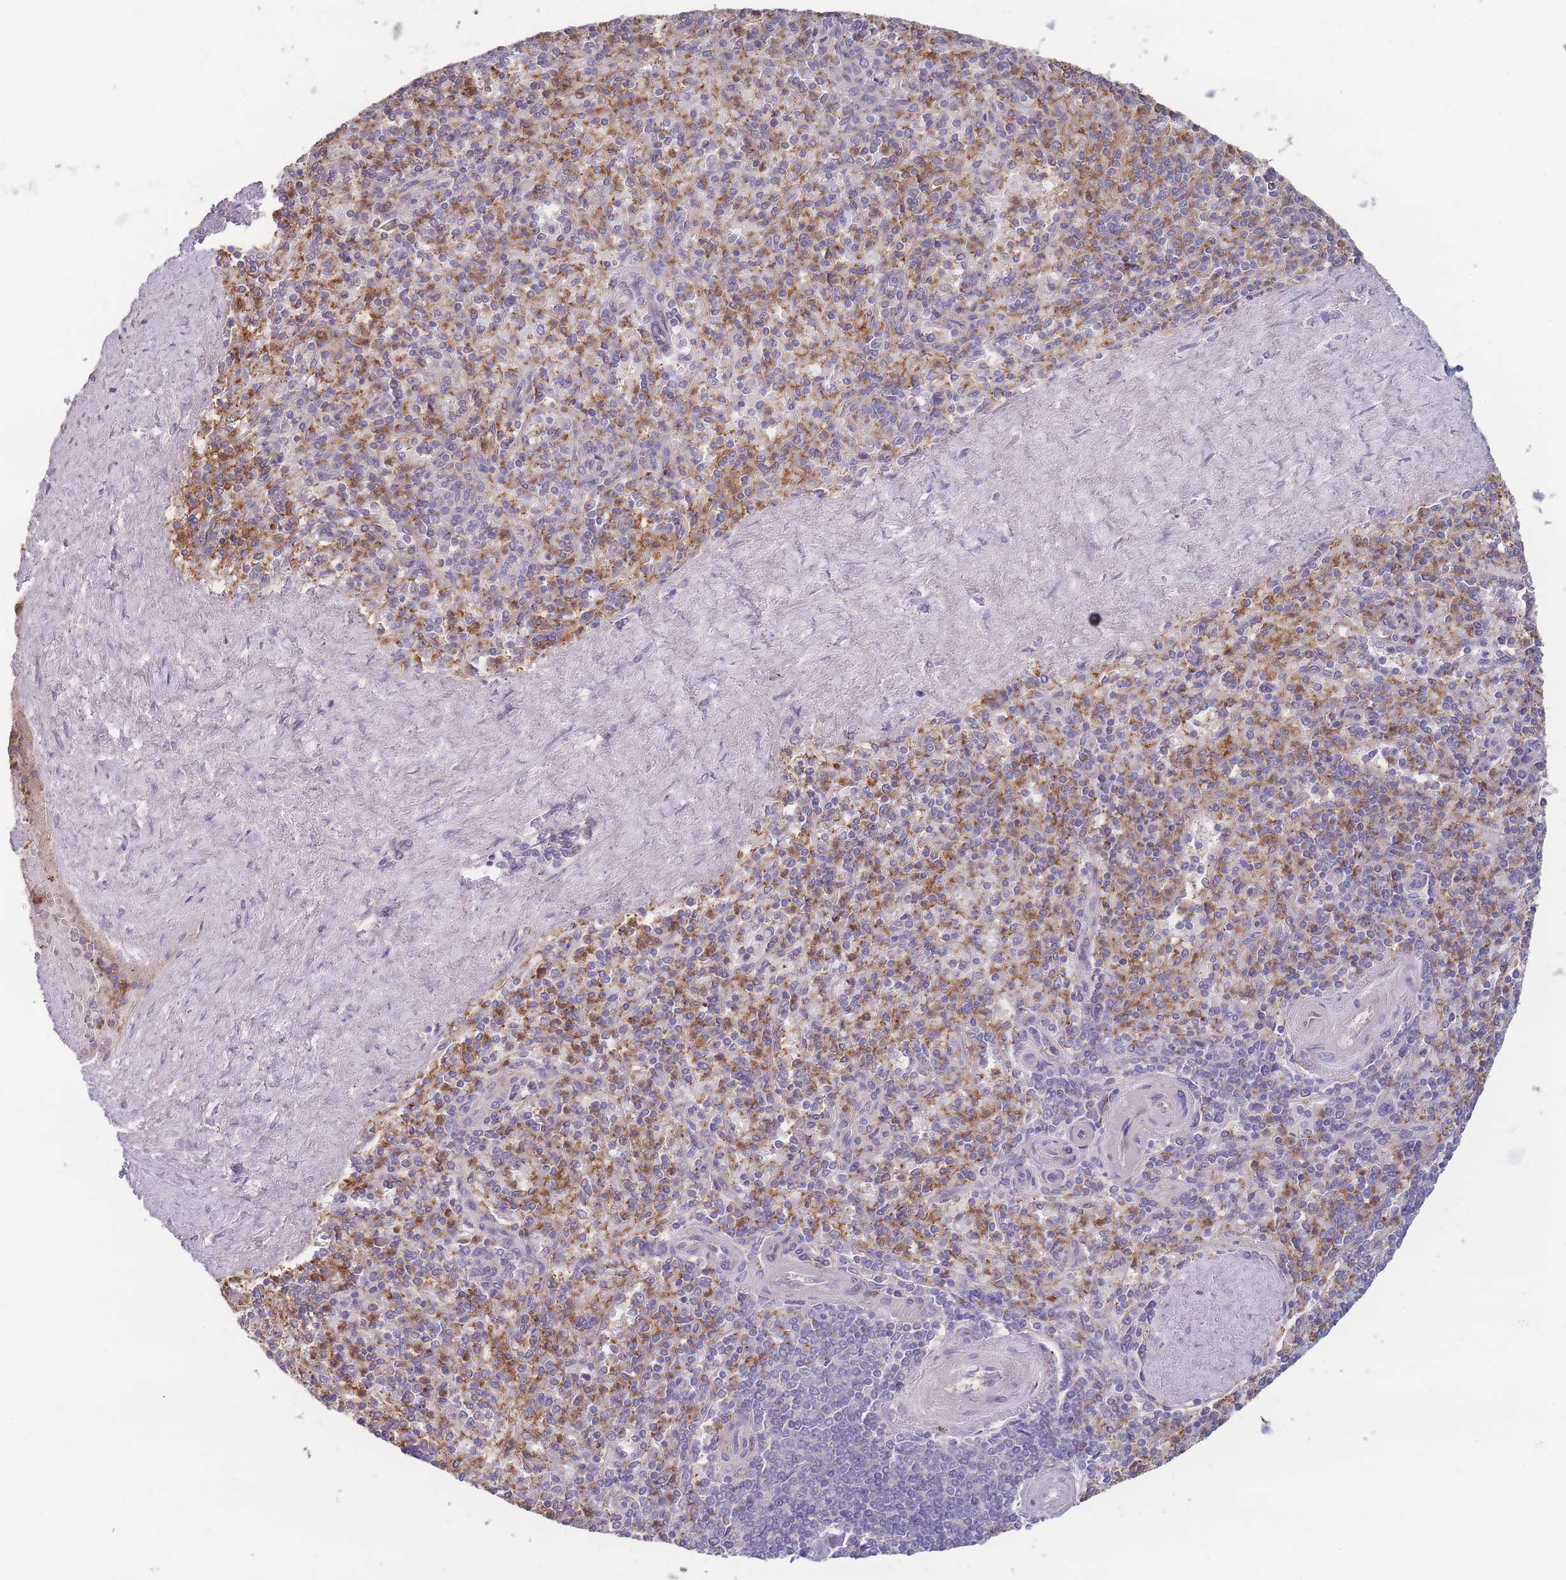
{"staining": {"intensity": "moderate", "quantity": "25%-75%", "location": "cytoplasmic/membranous"}, "tissue": "spleen", "cell_type": "Cells in red pulp", "image_type": "normal", "snomed": [{"axis": "morphology", "description": "Normal tissue, NOS"}, {"axis": "topography", "description": "Spleen"}], "caption": "This is an image of IHC staining of unremarkable spleen, which shows moderate positivity in the cytoplasmic/membranous of cells in red pulp.", "gene": "STEAP3", "patient": {"sex": "male", "age": 82}}